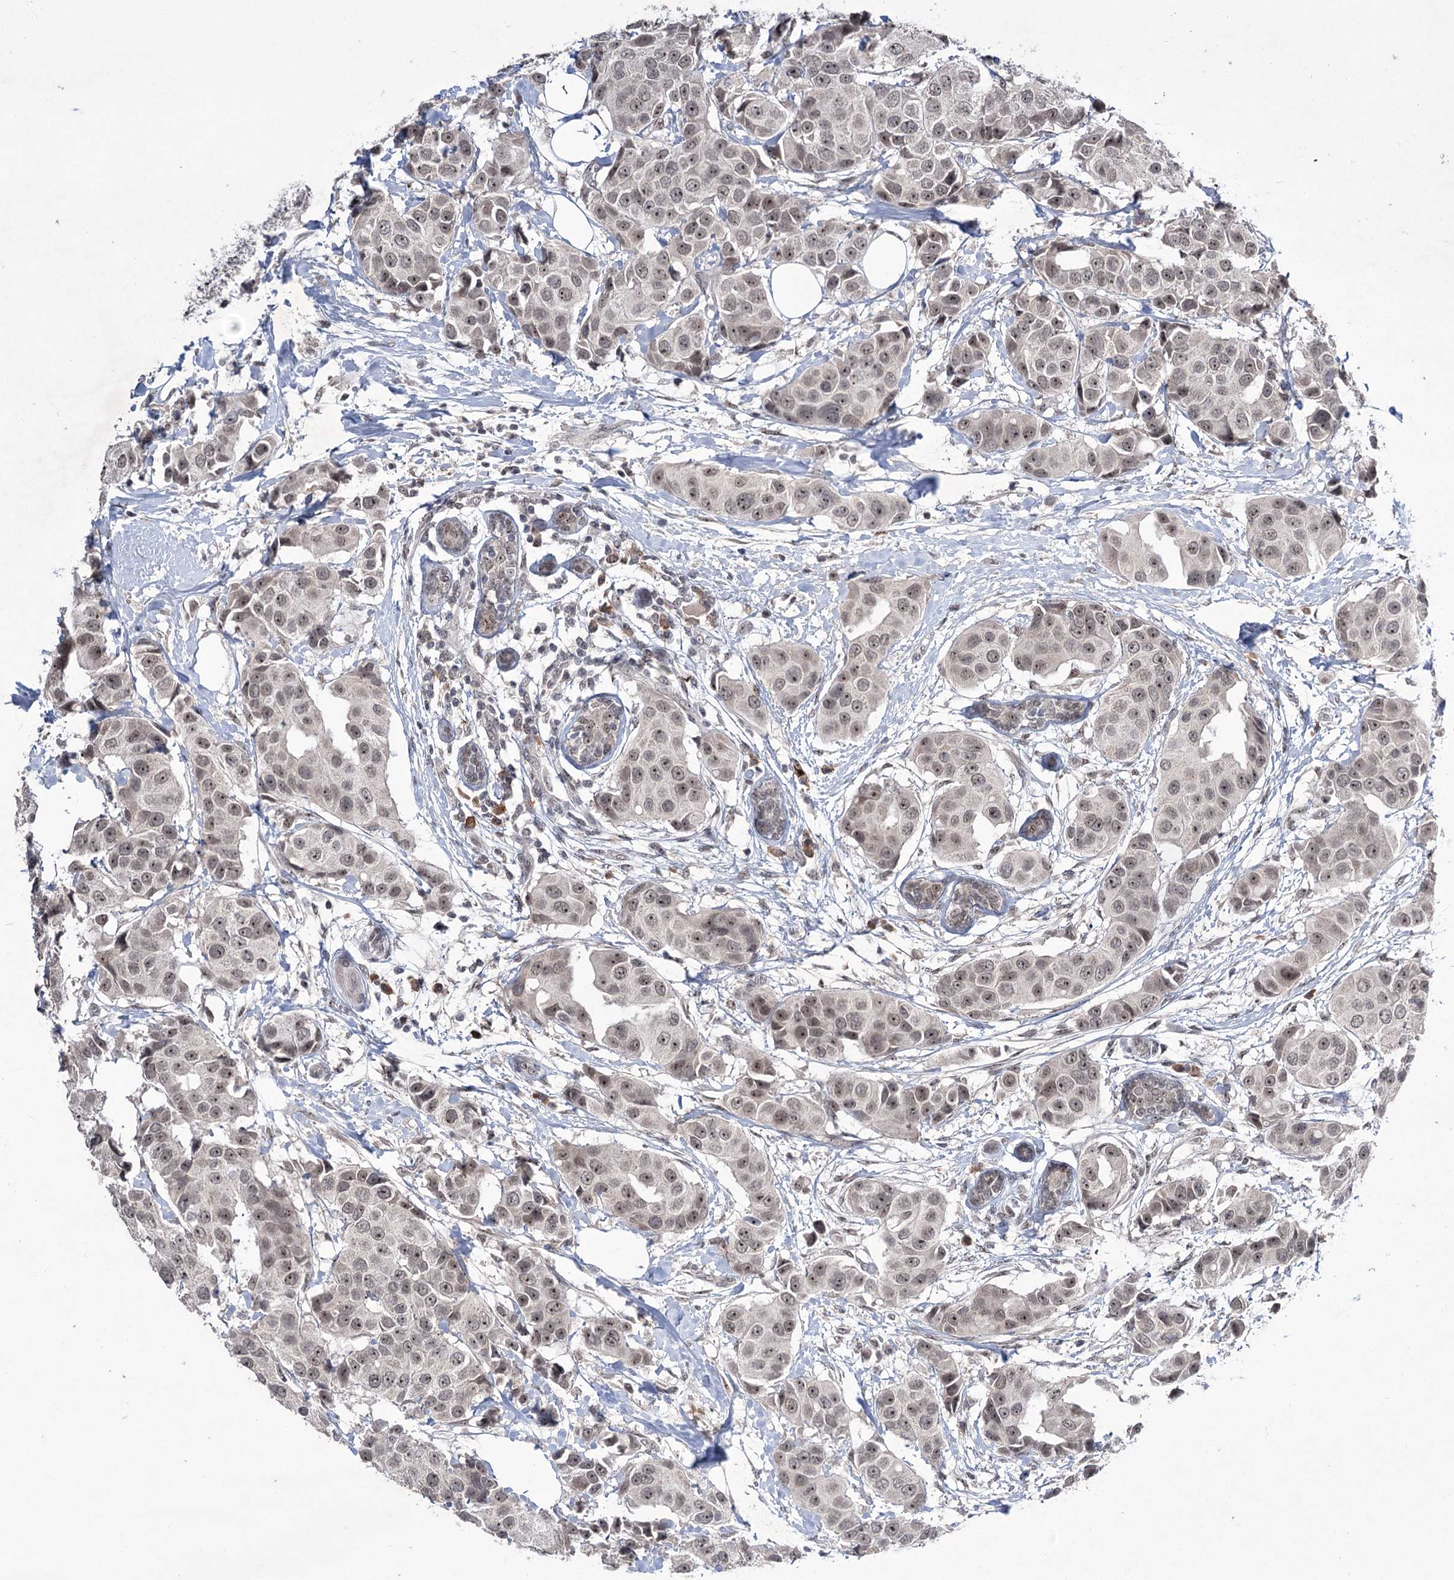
{"staining": {"intensity": "weak", "quantity": ">75%", "location": "nuclear"}, "tissue": "breast cancer", "cell_type": "Tumor cells", "image_type": "cancer", "snomed": [{"axis": "morphology", "description": "Normal tissue, NOS"}, {"axis": "morphology", "description": "Duct carcinoma"}, {"axis": "topography", "description": "Breast"}], "caption": "Protein staining of breast cancer tissue demonstrates weak nuclear staining in about >75% of tumor cells.", "gene": "VGLL4", "patient": {"sex": "female", "age": 39}}